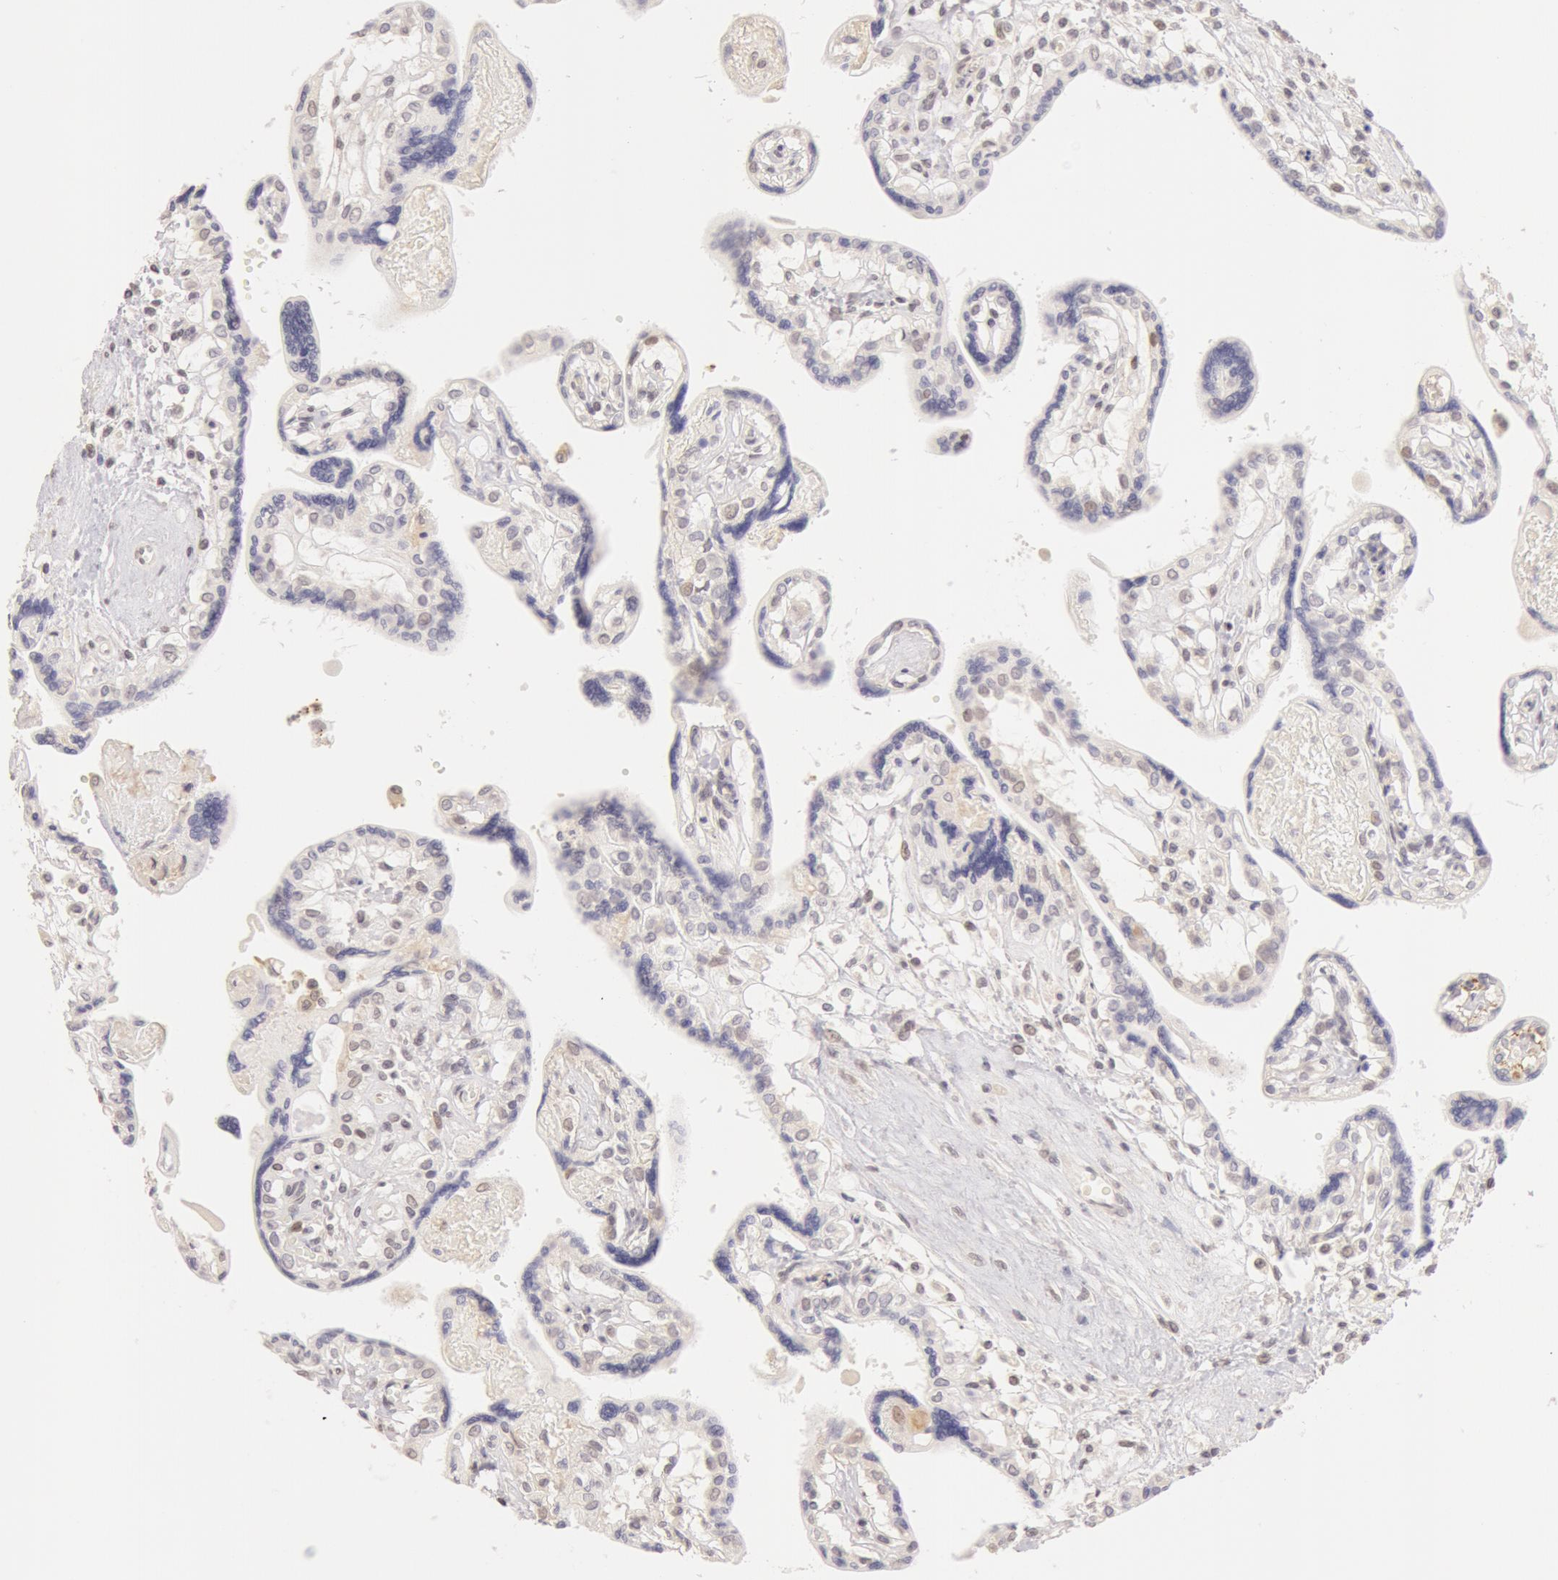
{"staining": {"intensity": "weak", "quantity": "25%-75%", "location": "nuclear"}, "tissue": "placenta", "cell_type": "Decidual cells", "image_type": "normal", "snomed": [{"axis": "morphology", "description": "Normal tissue, NOS"}, {"axis": "topography", "description": "Placenta"}], "caption": "Immunohistochemical staining of benign placenta exhibits low levels of weak nuclear staining in approximately 25%-75% of decidual cells. The protein of interest is shown in brown color, while the nuclei are stained blue.", "gene": "ZNF597", "patient": {"sex": "female", "age": 31}}